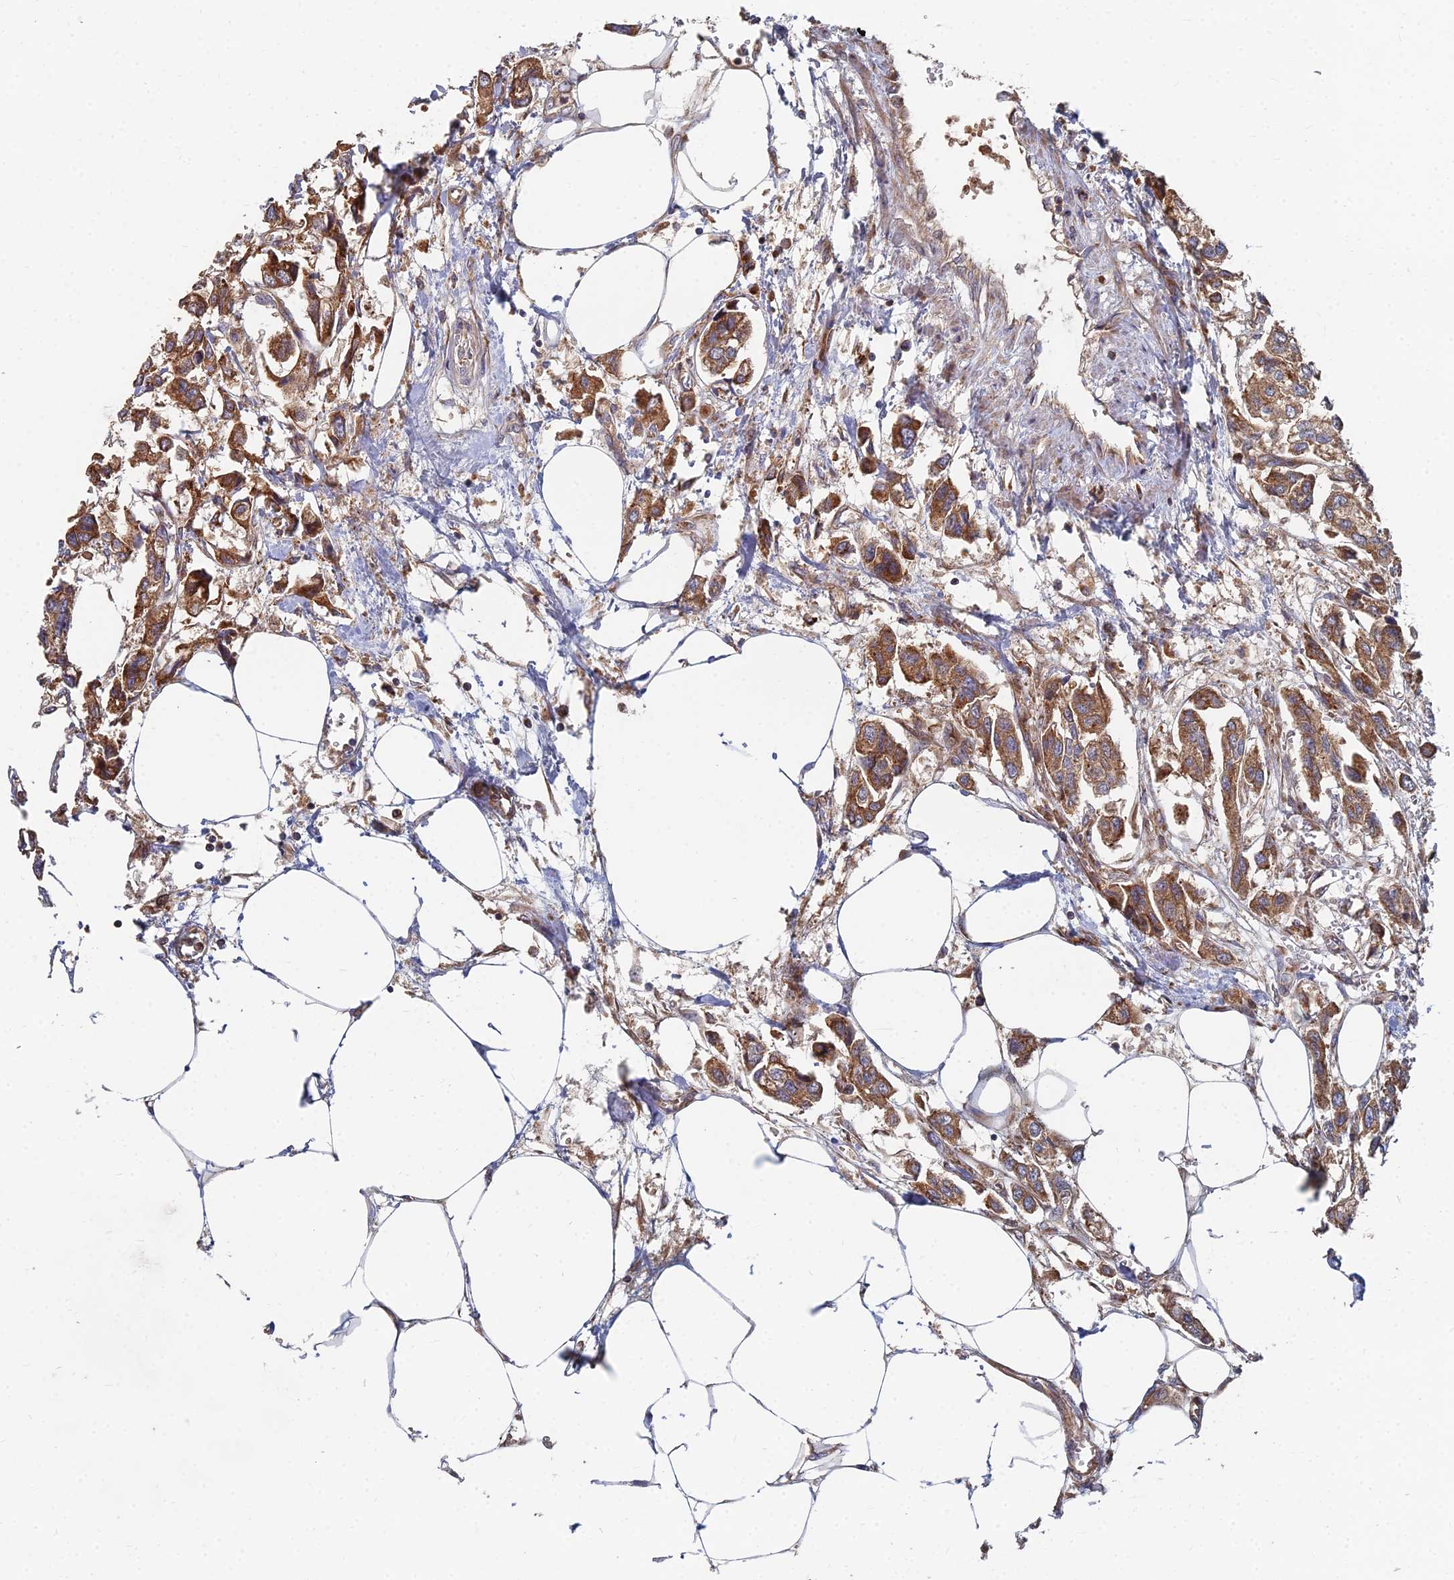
{"staining": {"intensity": "moderate", "quantity": ">75%", "location": "cytoplasmic/membranous"}, "tissue": "urothelial cancer", "cell_type": "Tumor cells", "image_type": "cancer", "snomed": [{"axis": "morphology", "description": "Urothelial carcinoma, High grade"}, {"axis": "topography", "description": "Urinary bladder"}], "caption": "Urothelial cancer stained with immunohistochemistry reveals moderate cytoplasmic/membranous positivity in about >75% of tumor cells.", "gene": "CCZ1", "patient": {"sex": "male", "age": 67}}